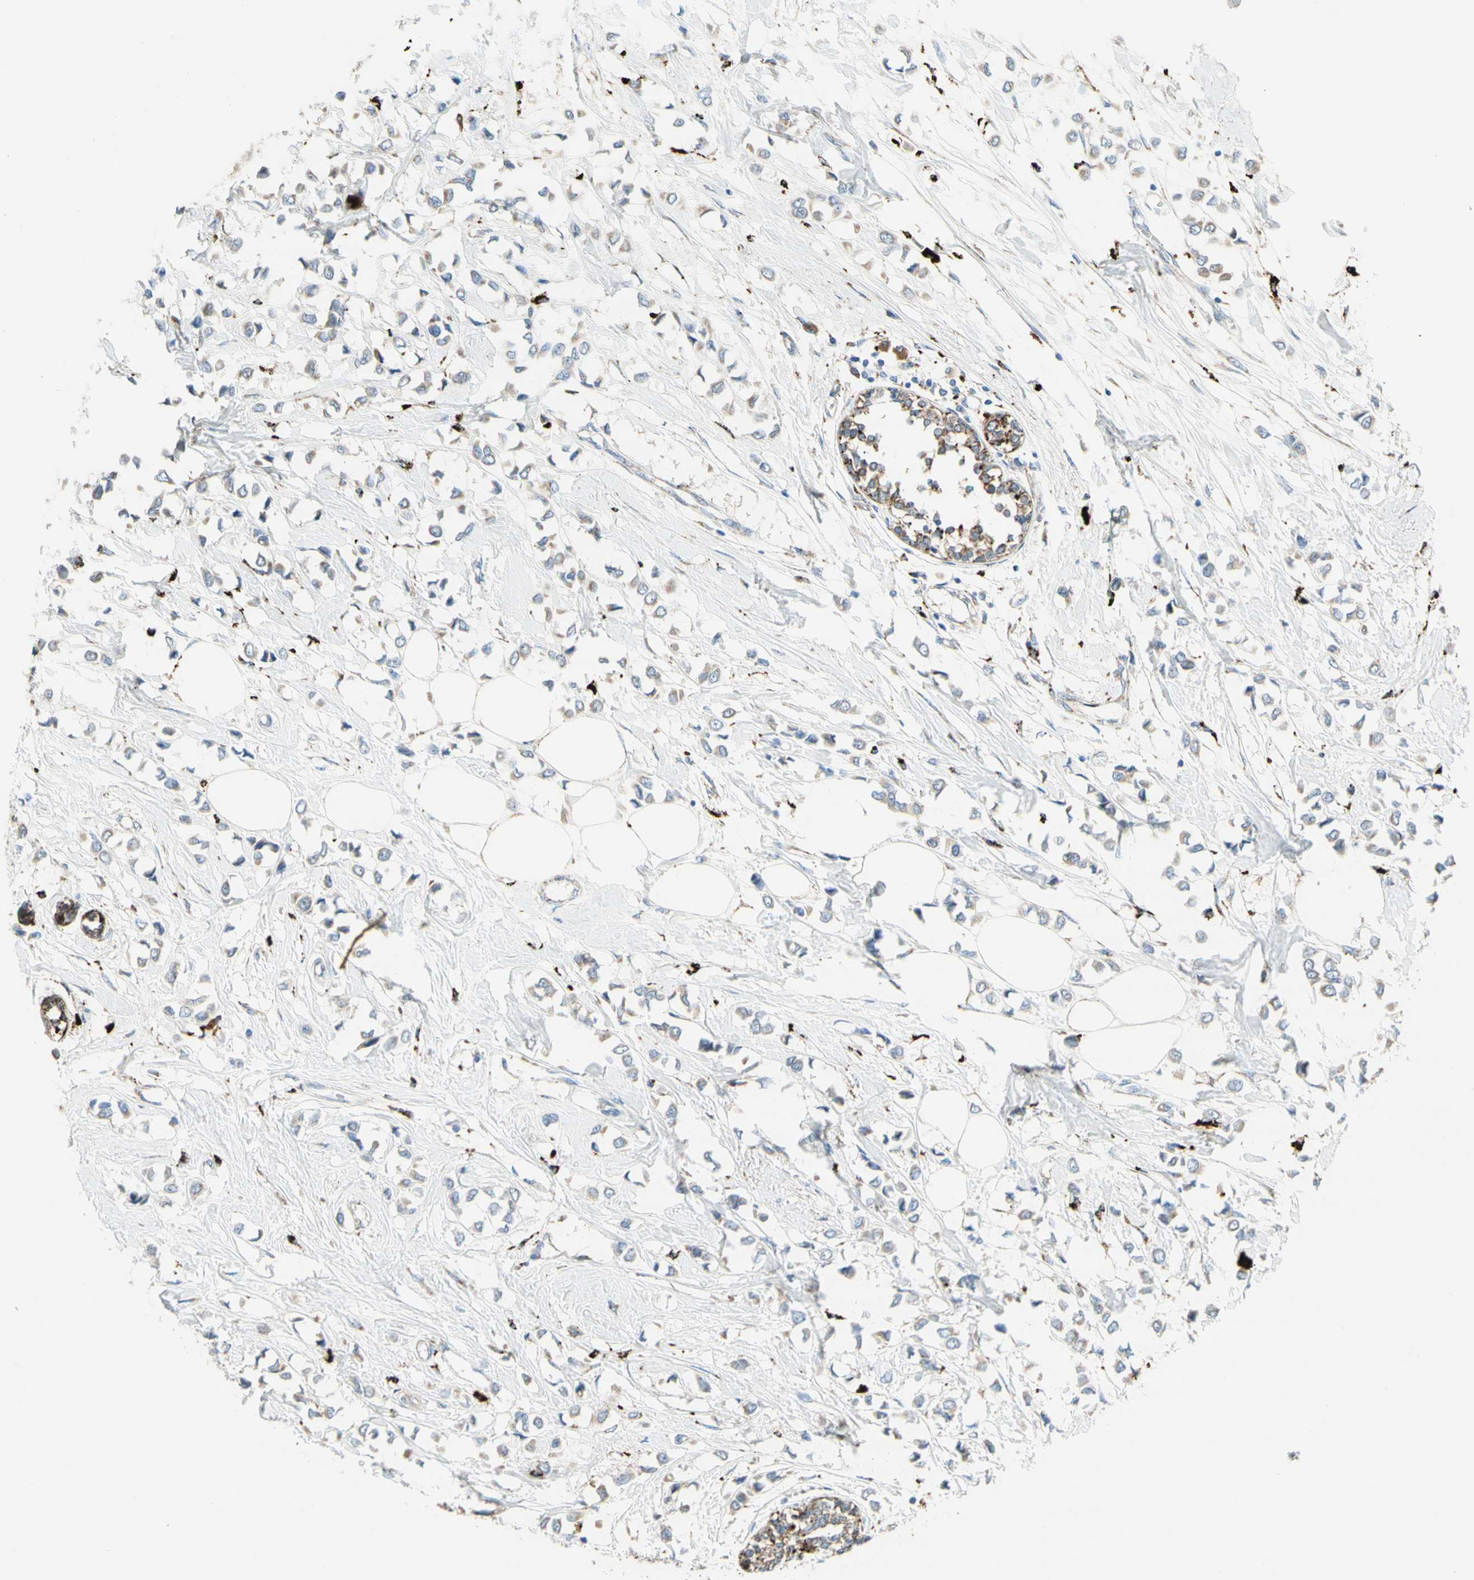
{"staining": {"intensity": "weak", "quantity": "25%-75%", "location": "cytoplasmic/membranous"}, "tissue": "breast cancer", "cell_type": "Tumor cells", "image_type": "cancer", "snomed": [{"axis": "morphology", "description": "Lobular carcinoma"}, {"axis": "topography", "description": "Breast"}], "caption": "Weak cytoplasmic/membranous protein positivity is seen in about 25%-75% of tumor cells in breast lobular carcinoma.", "gene": "URB2", "patient": {"sex": "female", "age": 51}}